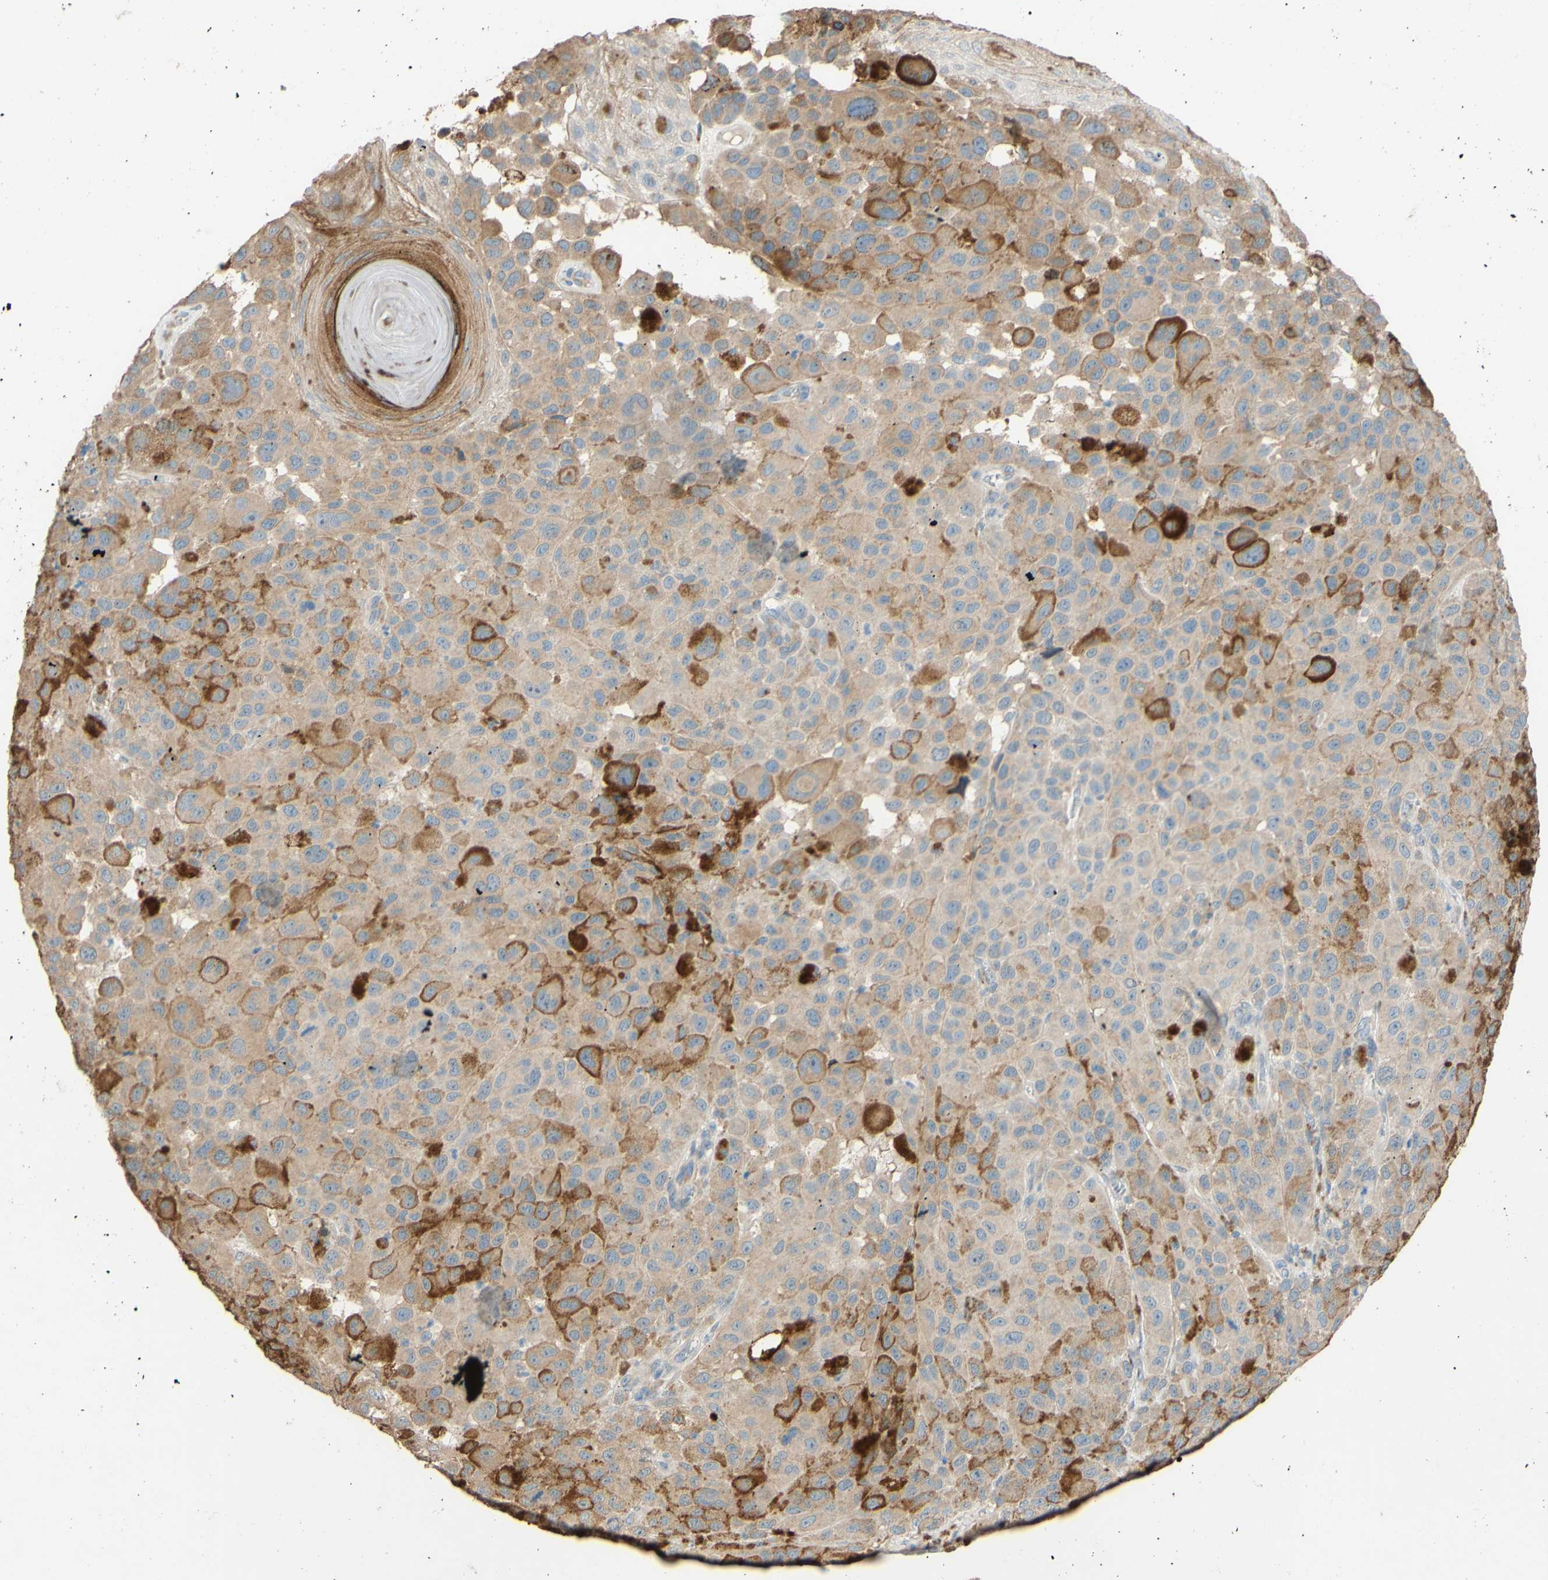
{"staining": {"intensity": "weak", "quantity": ">75%", "location": "cytoplasmic/membranous"}, "tissue": "melanoma", "cell_type": "Tumor cells", "image_type": "cancer", "snomed": [{"axis": "morphology", "description": "Malignant melanoma, NOS"}, {"axis": "topography", "description": "Skin"}], "caption": "Melanoma stained for a protein (brown) displays weak cytoplasmic/membranous positive expression in about >75% of tumor cells.", "gene": "DKK3", "patient": {"sex": "male", "age": 96}}